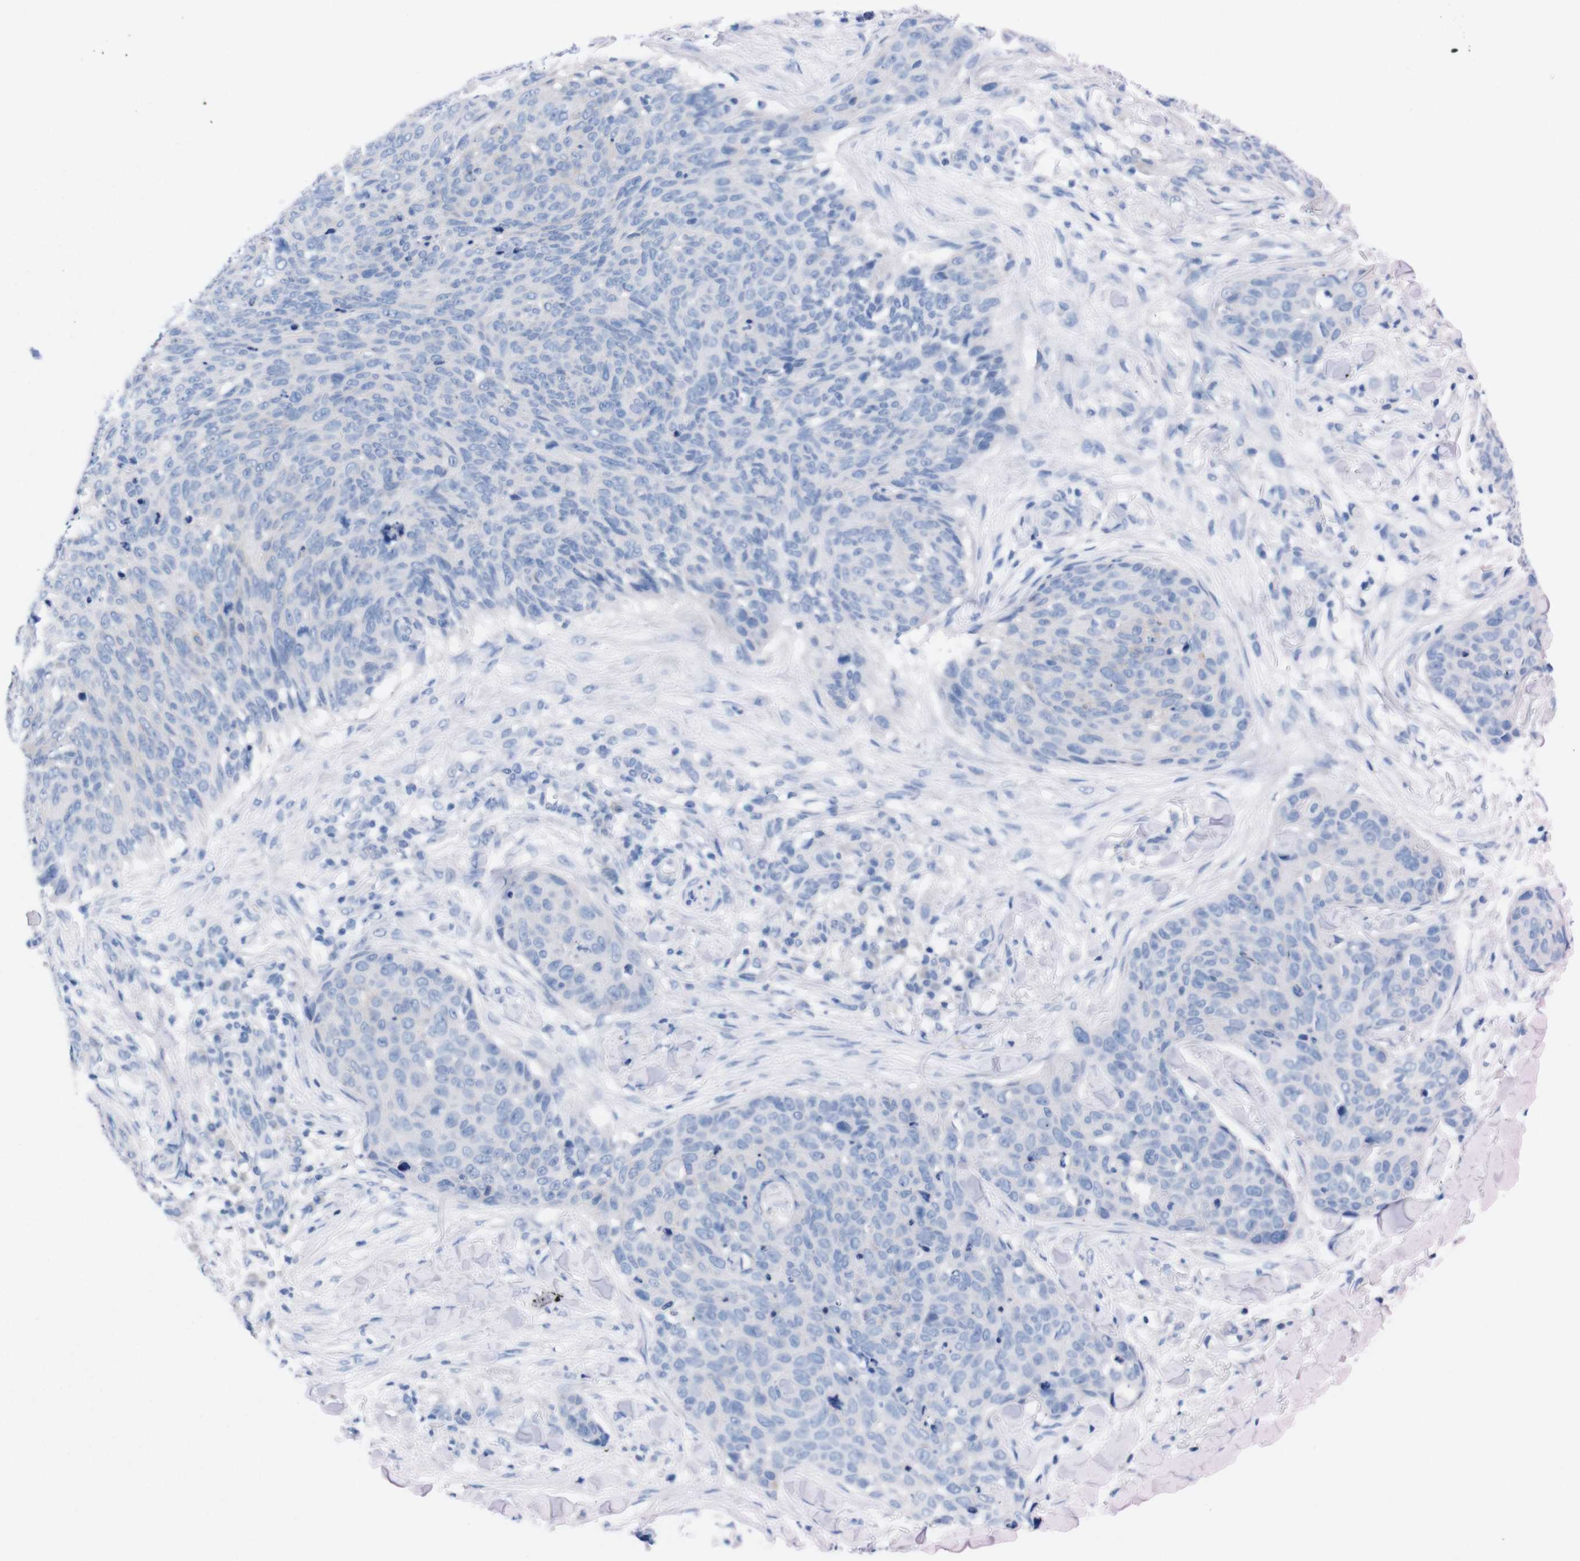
{"staining": {"intensity": "negative", "quantity": "none", "location": "none"}, "tissue": "skin cancer", "cell_type": "Tumor cells", "image_type": "cancer", "snomed": [{"axis": "morphology", "description": "Squamous cell carcinoma in situ, NOS"}, {"axis": "morphology", "description": "Squamous cell carcinoma, NOS"}, {"axis": "topography", "description": "Skin"}], "caption": "DAB immunohistochemical staining of skin cancer (squamous cell carcinoma in situ) demonstrates no significant expression in tumor cells. The staining was performed using DAB to visualize the protein expression in brown, while the nuclei were stained in blue with hematoxylin (Magnification: 20x).", "gene": "TMEM243", "patient": {"sex": "male", "age": 93}}